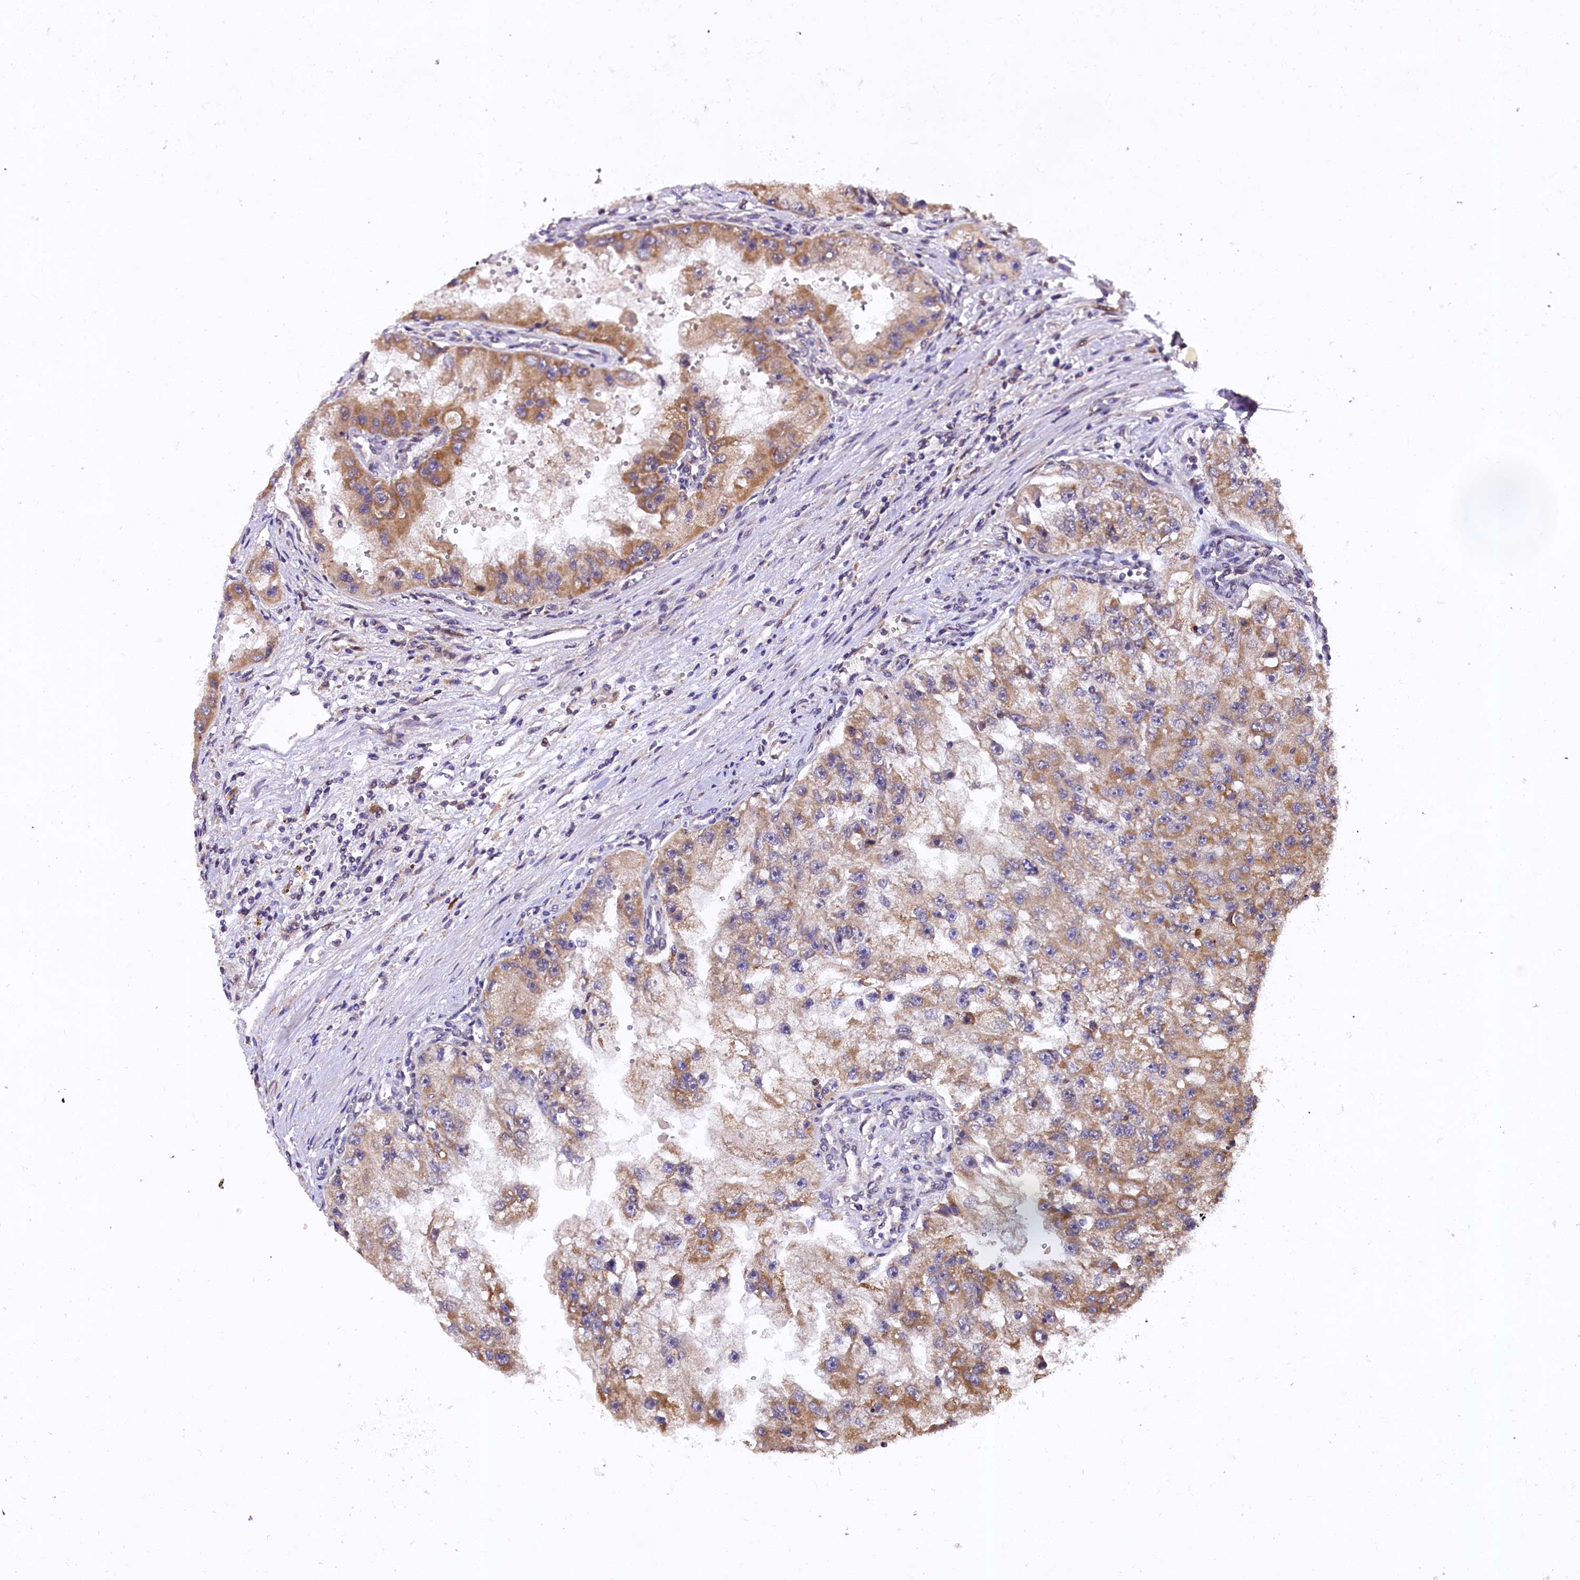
{"staining": {"intensity": "moderate", "quantity": ">75%", "location": "cytoplasmic/membranous"}, "tissue": "renal cancer", "cell_type": "Tumor cells", "image_type": "cancer", "snomed": [{"axis": "morphology", "description": "Adenocarcinoma, NOS"}, {"axis": "topography", "description": "Kidney"}], "caption": "This is an image of immunohistochemistry (IHC) staining of renal adenocarcinoma, which shows moderate positivity in the cytoplasmic/membranous of tumor cells.", "gene": "DOHH", "patient": {"sex": "male", "age": 63}}